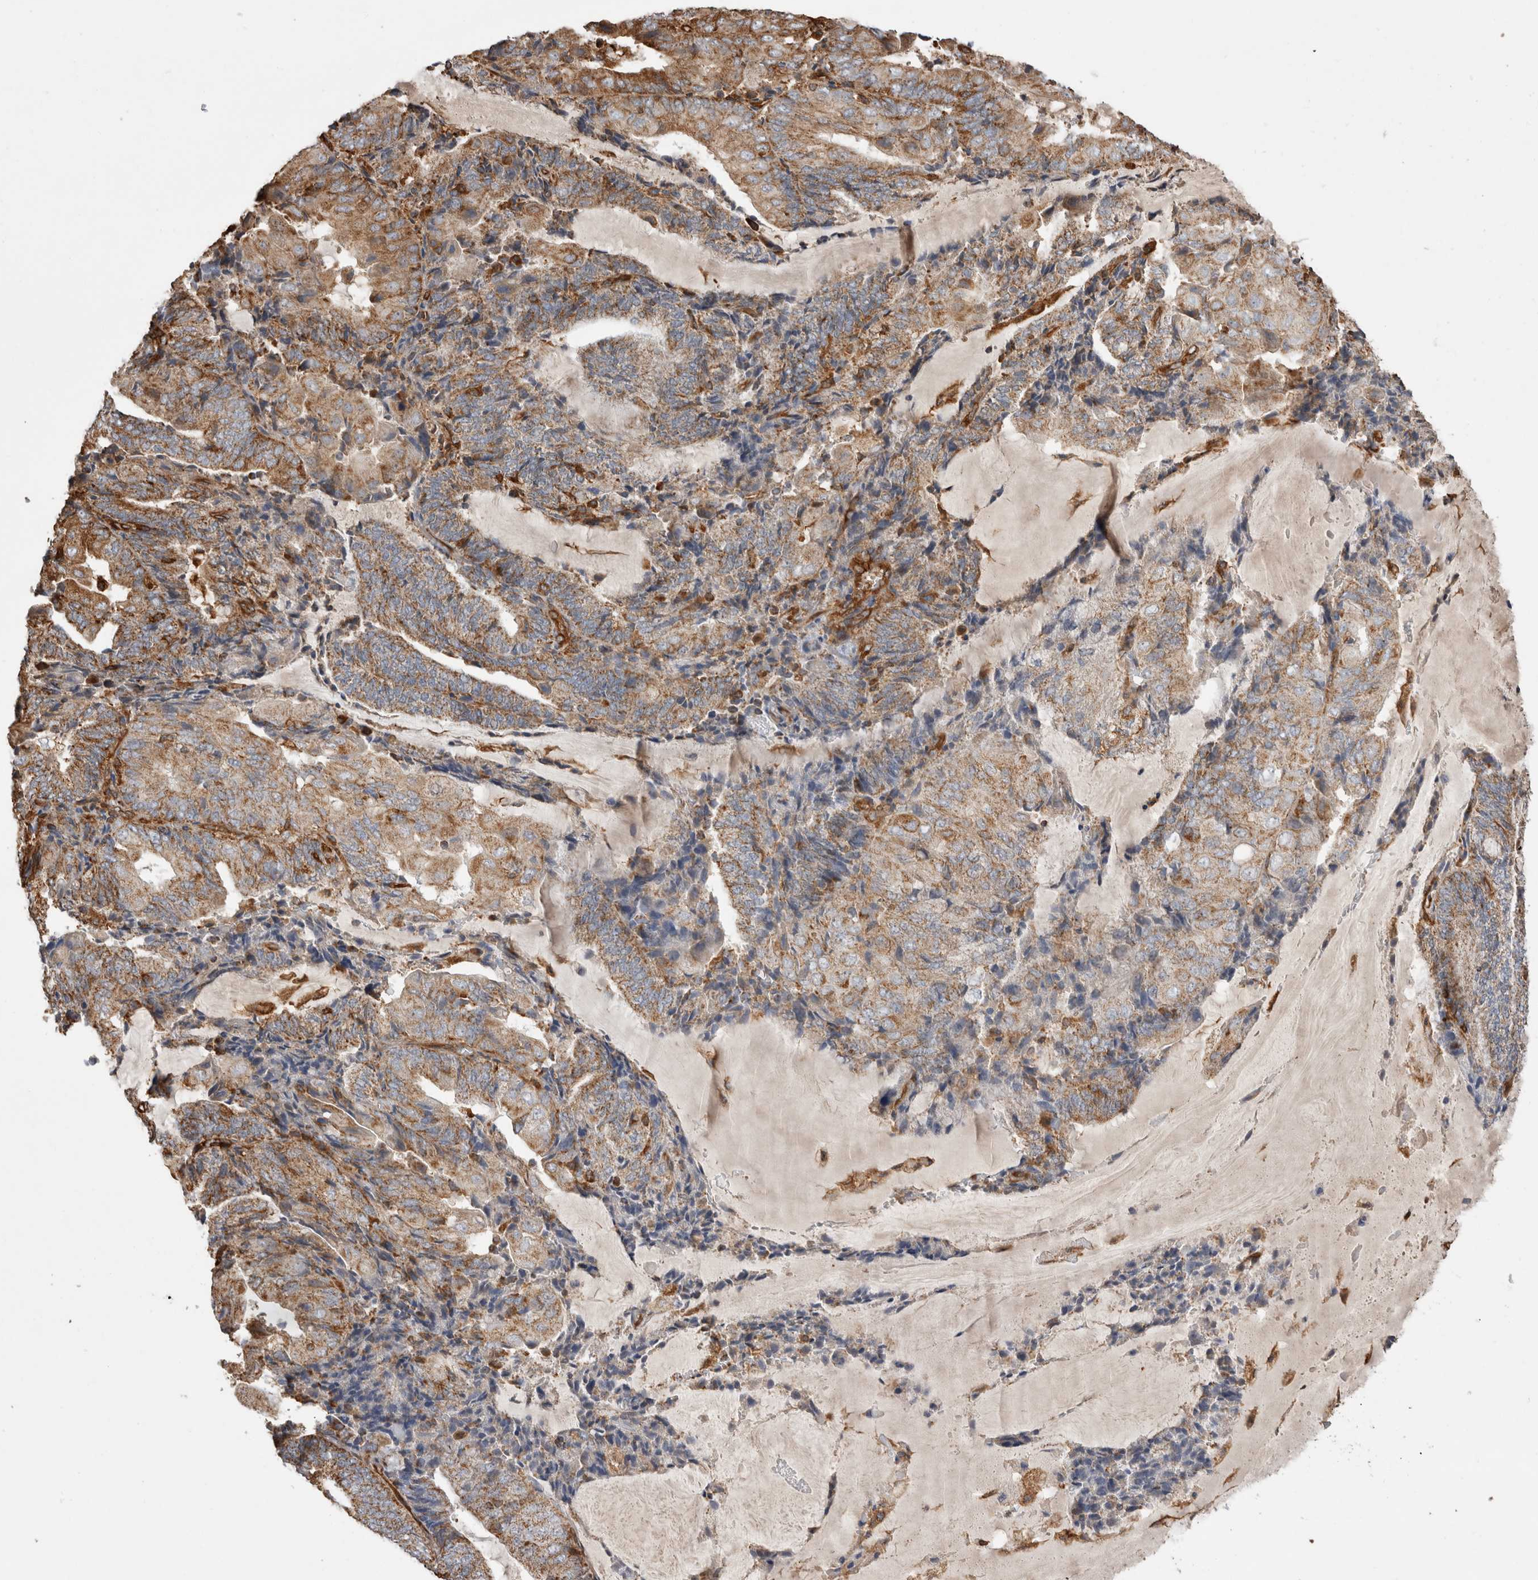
{"staining": {"intensity": "moderate", "quantity": ">75%", "location": "cytoplasmic/membranous"}, "tissue": "endometrial cancer", "cell_type": "Tumor cells", "image_type": "cancer", "snomed": [{"axis": "morphology", "description": "Adenocarcinoma, NOS"}, {"axis": "topography", "description": "Endometrium"}], "caption": "Endometrial adenocarcinoma stained with DAB IHC shows medium levels of moderate cytoplasmic/membranous staining in about >75% of tumor cells.", "gene": "ZNF397", "patient": {"sex": "female", "age": 81}}